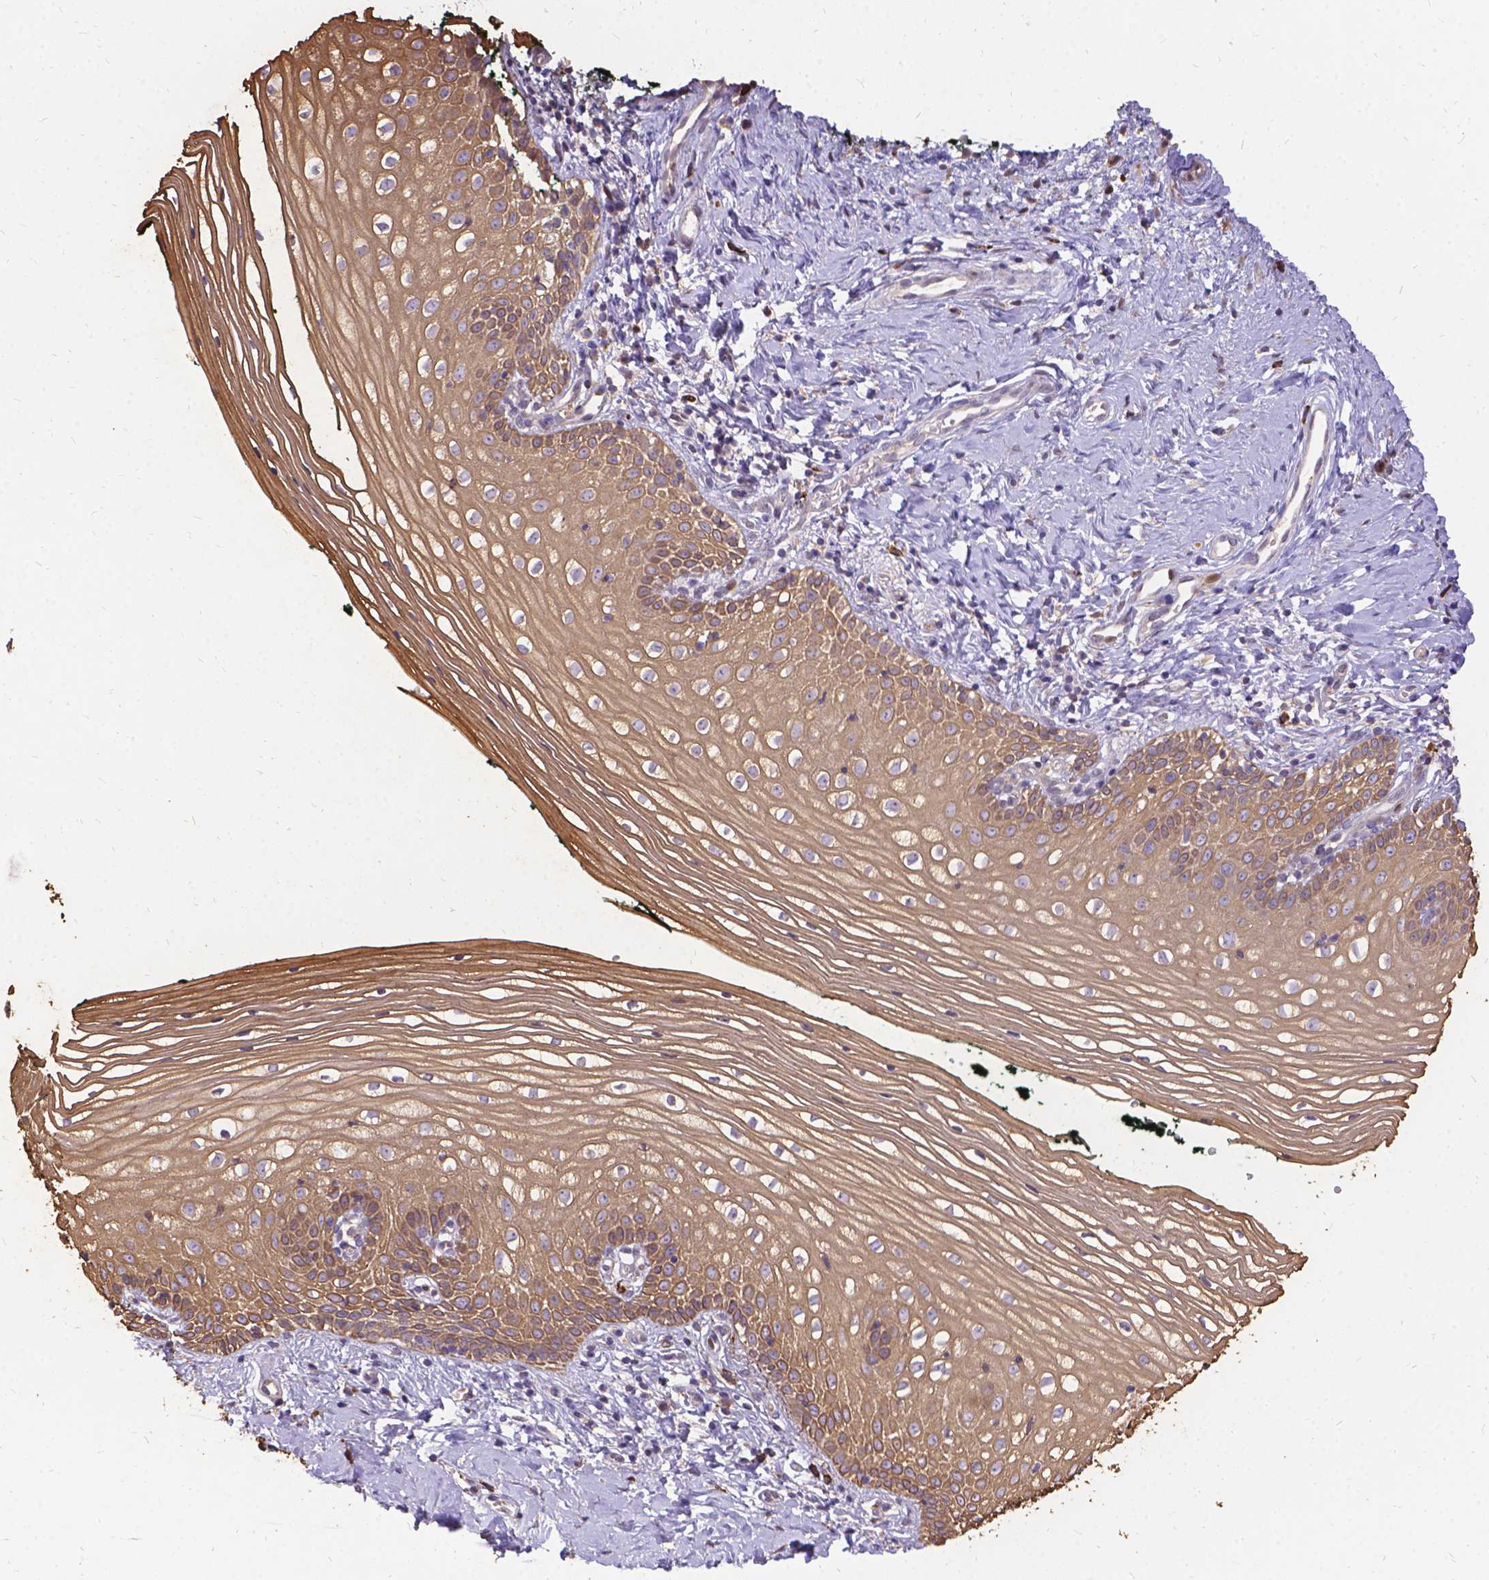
{"staining": {"intensity": "weak", "quantity": ">75%", "location": "cytoplasmic/membranous"}, "tissue": "vagina", "cell_type": "Squamous epithelial cells", "image_type": "normal", "snomed": [{"axis": "morphology", "description": "Normal tissue, NOS"}, {"axis": "topography", "description": "Vagina"}], "caption": "This micrograph shows IHC staining of unremarkable human vagina, with low weak cytoplasmic/membranous expression in approximately >75% of squamous epithelial cells.", "gene": "DENND6A", "patient": {"sex": "female", "age": 47}}